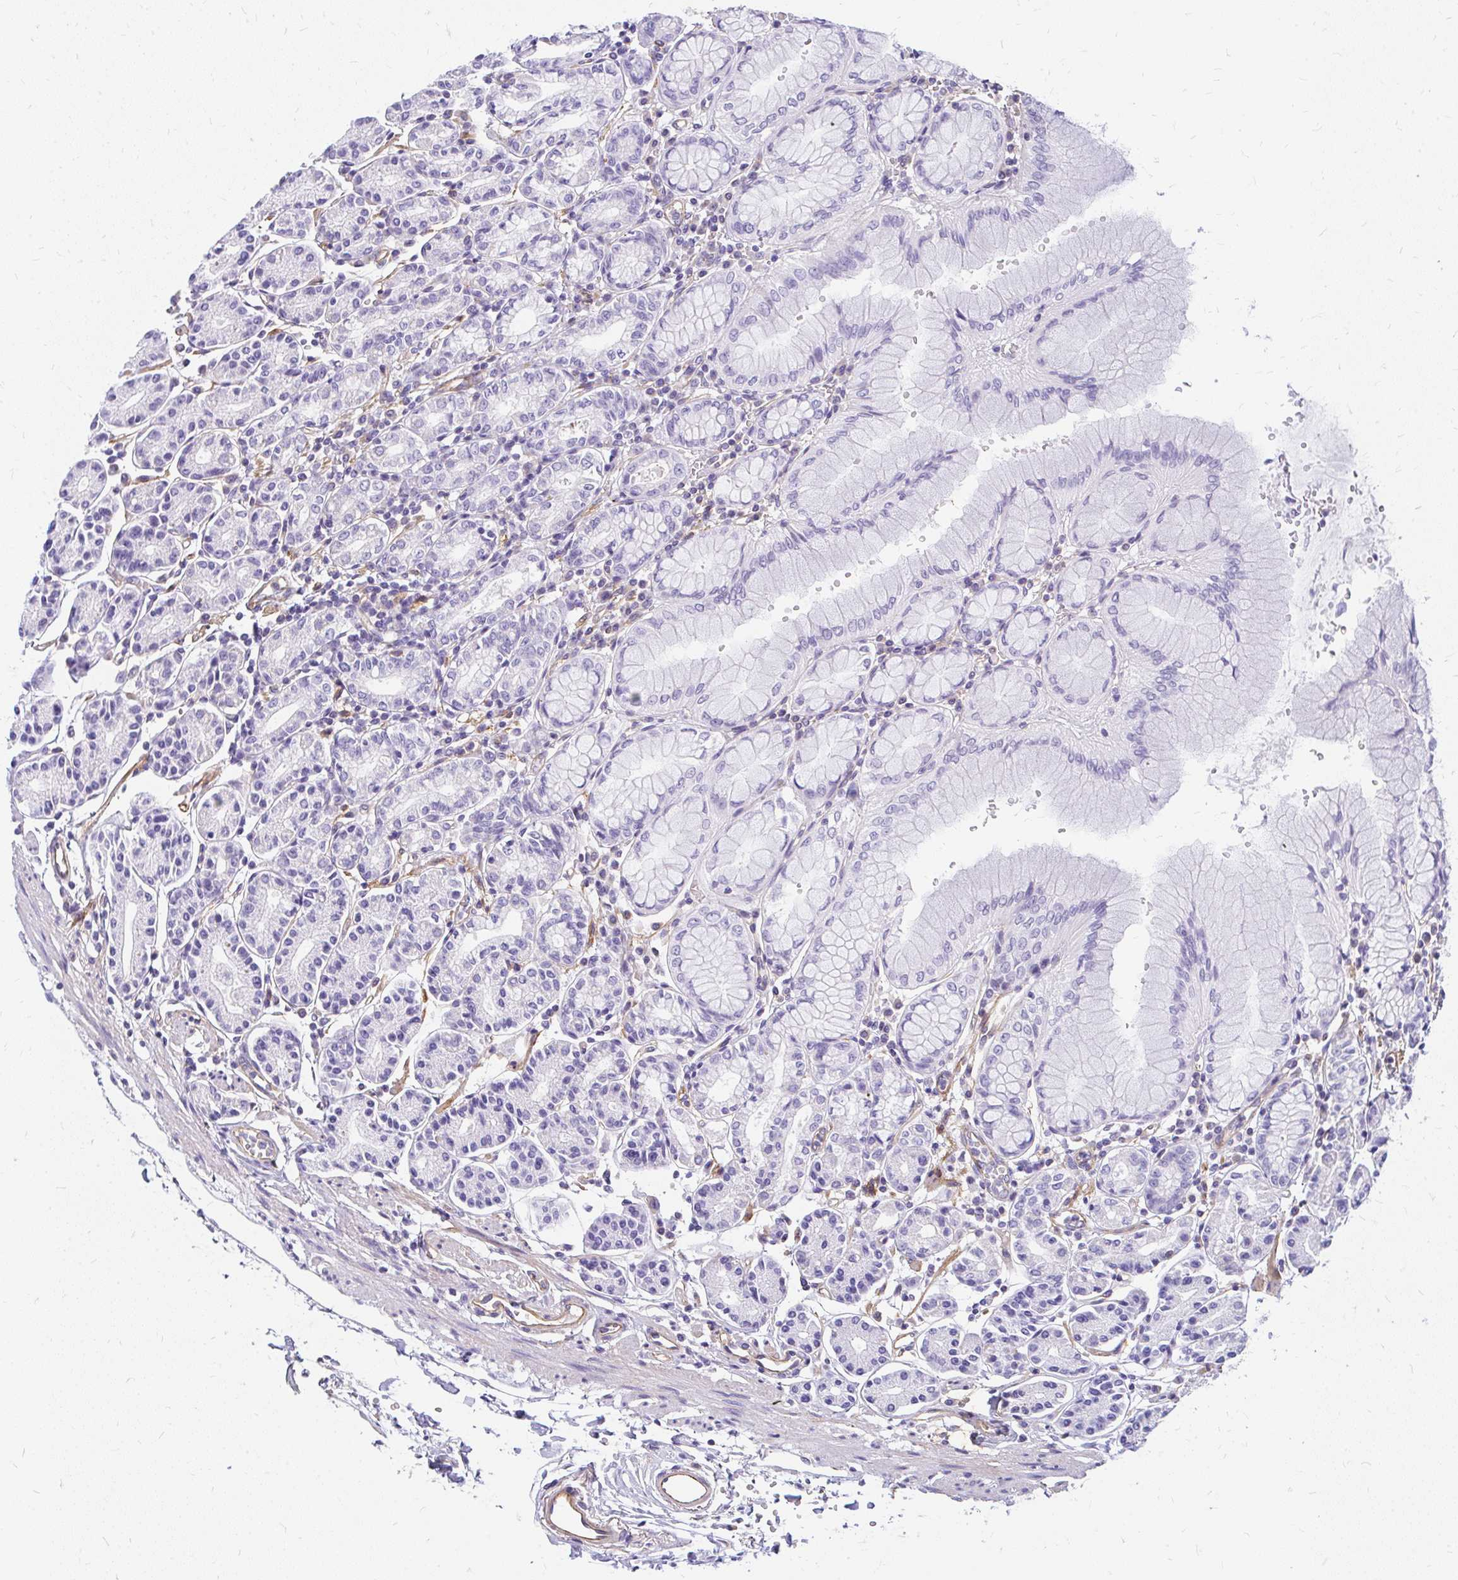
{"staining": {"intensity": "negative", "quantity": "none", "location": "none"}, "tissue": "stomach", "cell_type": "Glandular cells", "image_type": "normal", "snomed": [{"axis": "morphology", "description": "Normal tissue, NOS"}, {"axis": "topography", "description": "Stomach"}], "caption": "There is no significant expression in glandular cells of stomach. Brightfield microscopy of IHC stained with DAB (brown) and hematoxylin (blue), captured at high magnification.", "gene": "FAM83C", "patient": {"sex": "female", "age": 62}}